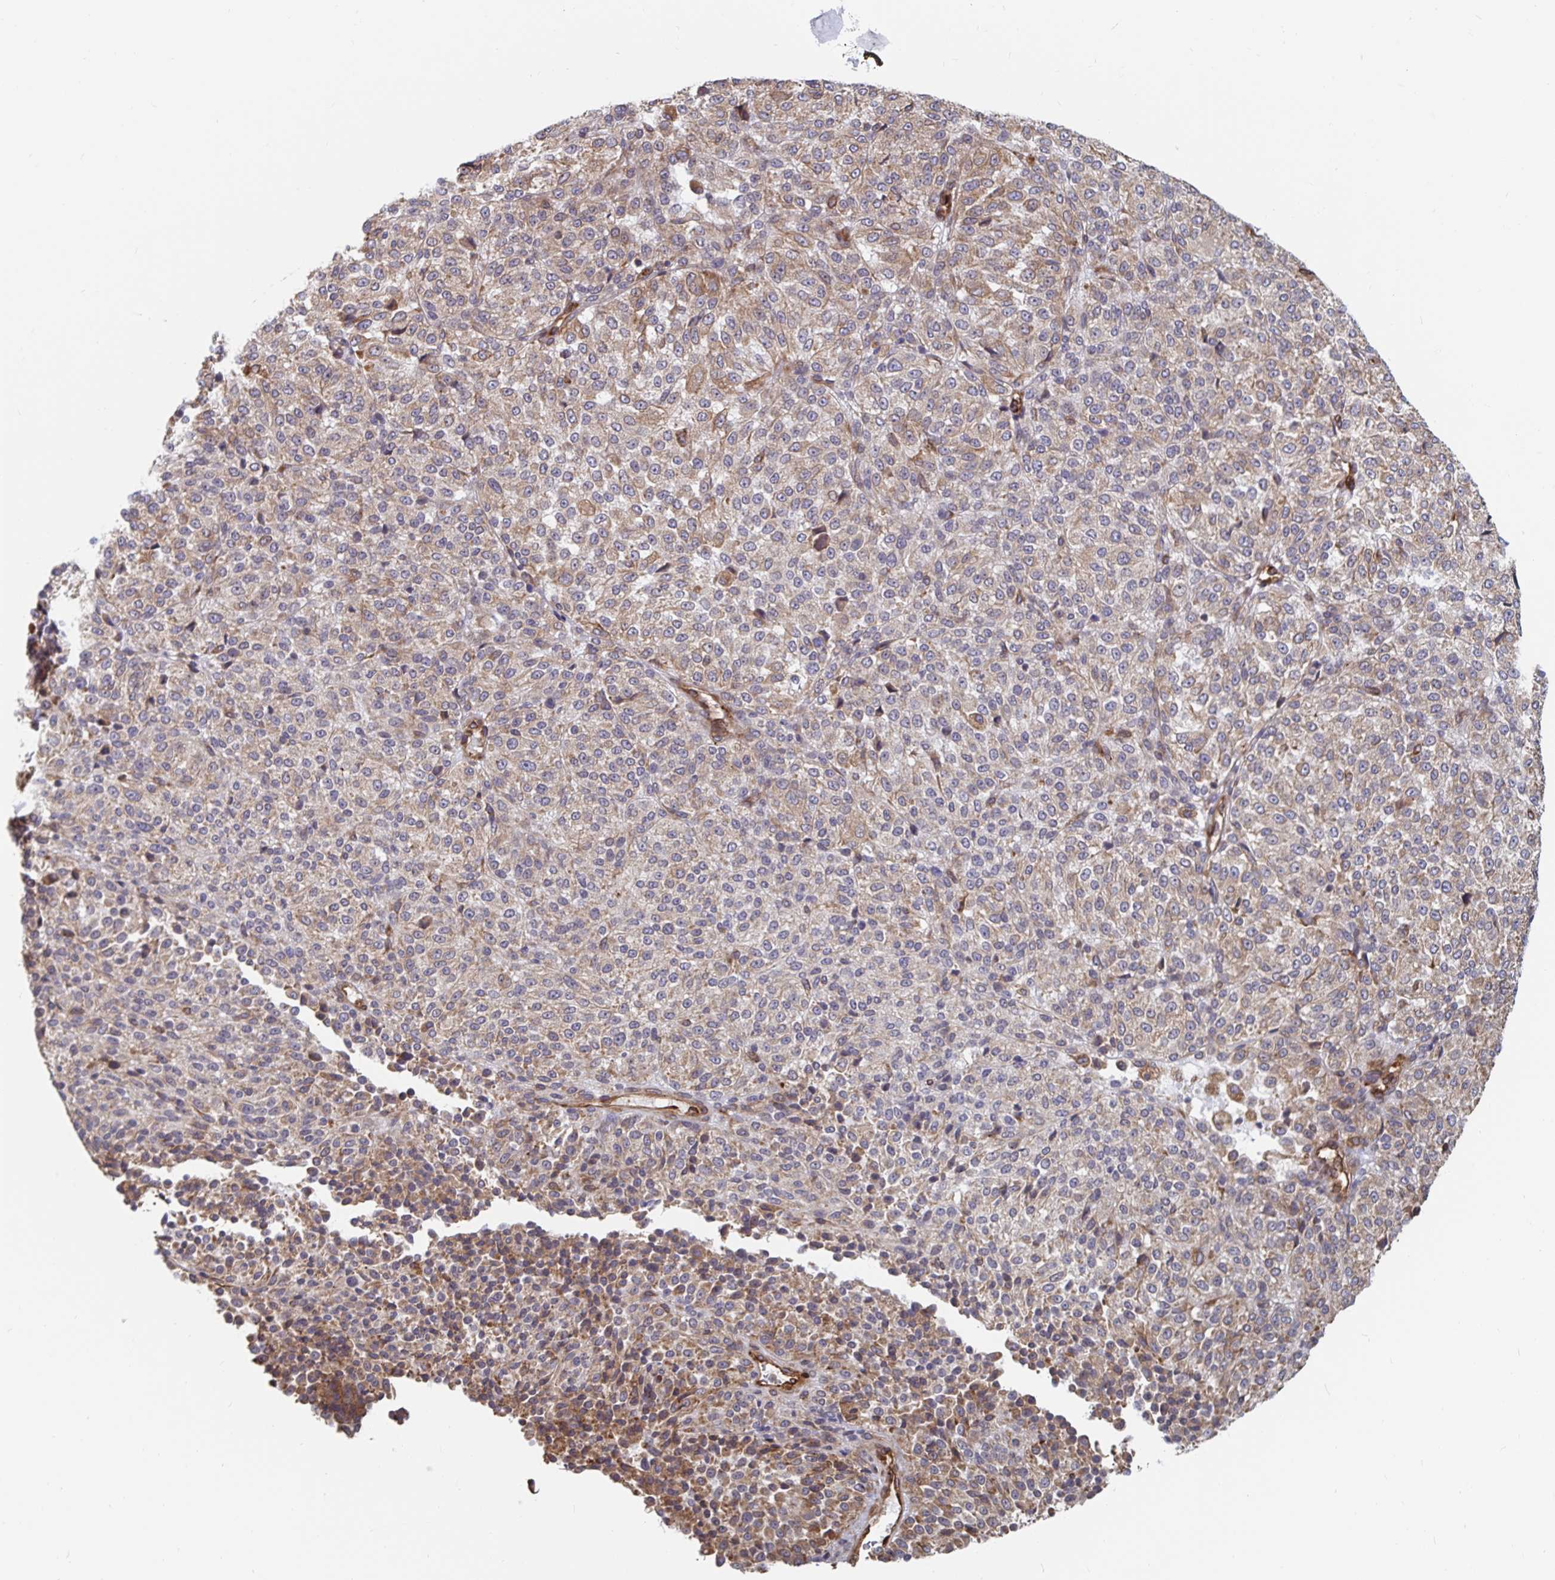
{"staining": {"intensity": "weak", "quantity": "25%-75%", "location": "cytoplasmic/membranous"}, "tissue": "melanoma", "cell_type": "Tumor cells", "image_type": "cancer", "snomed": [{"axis": "morphology", "description": "Malignant melanoma, Metastatic site"}, {"axis": "topography", "description": "Brain"}], "caption": "This photomicrograph exhibits IHC staining of human melanoma, with low weak cytoplasmic/membranous staining in about 25%-75% of tumor cells.", "gene": "BCAP29", "patient": {"sex": "female", "age": 56}}